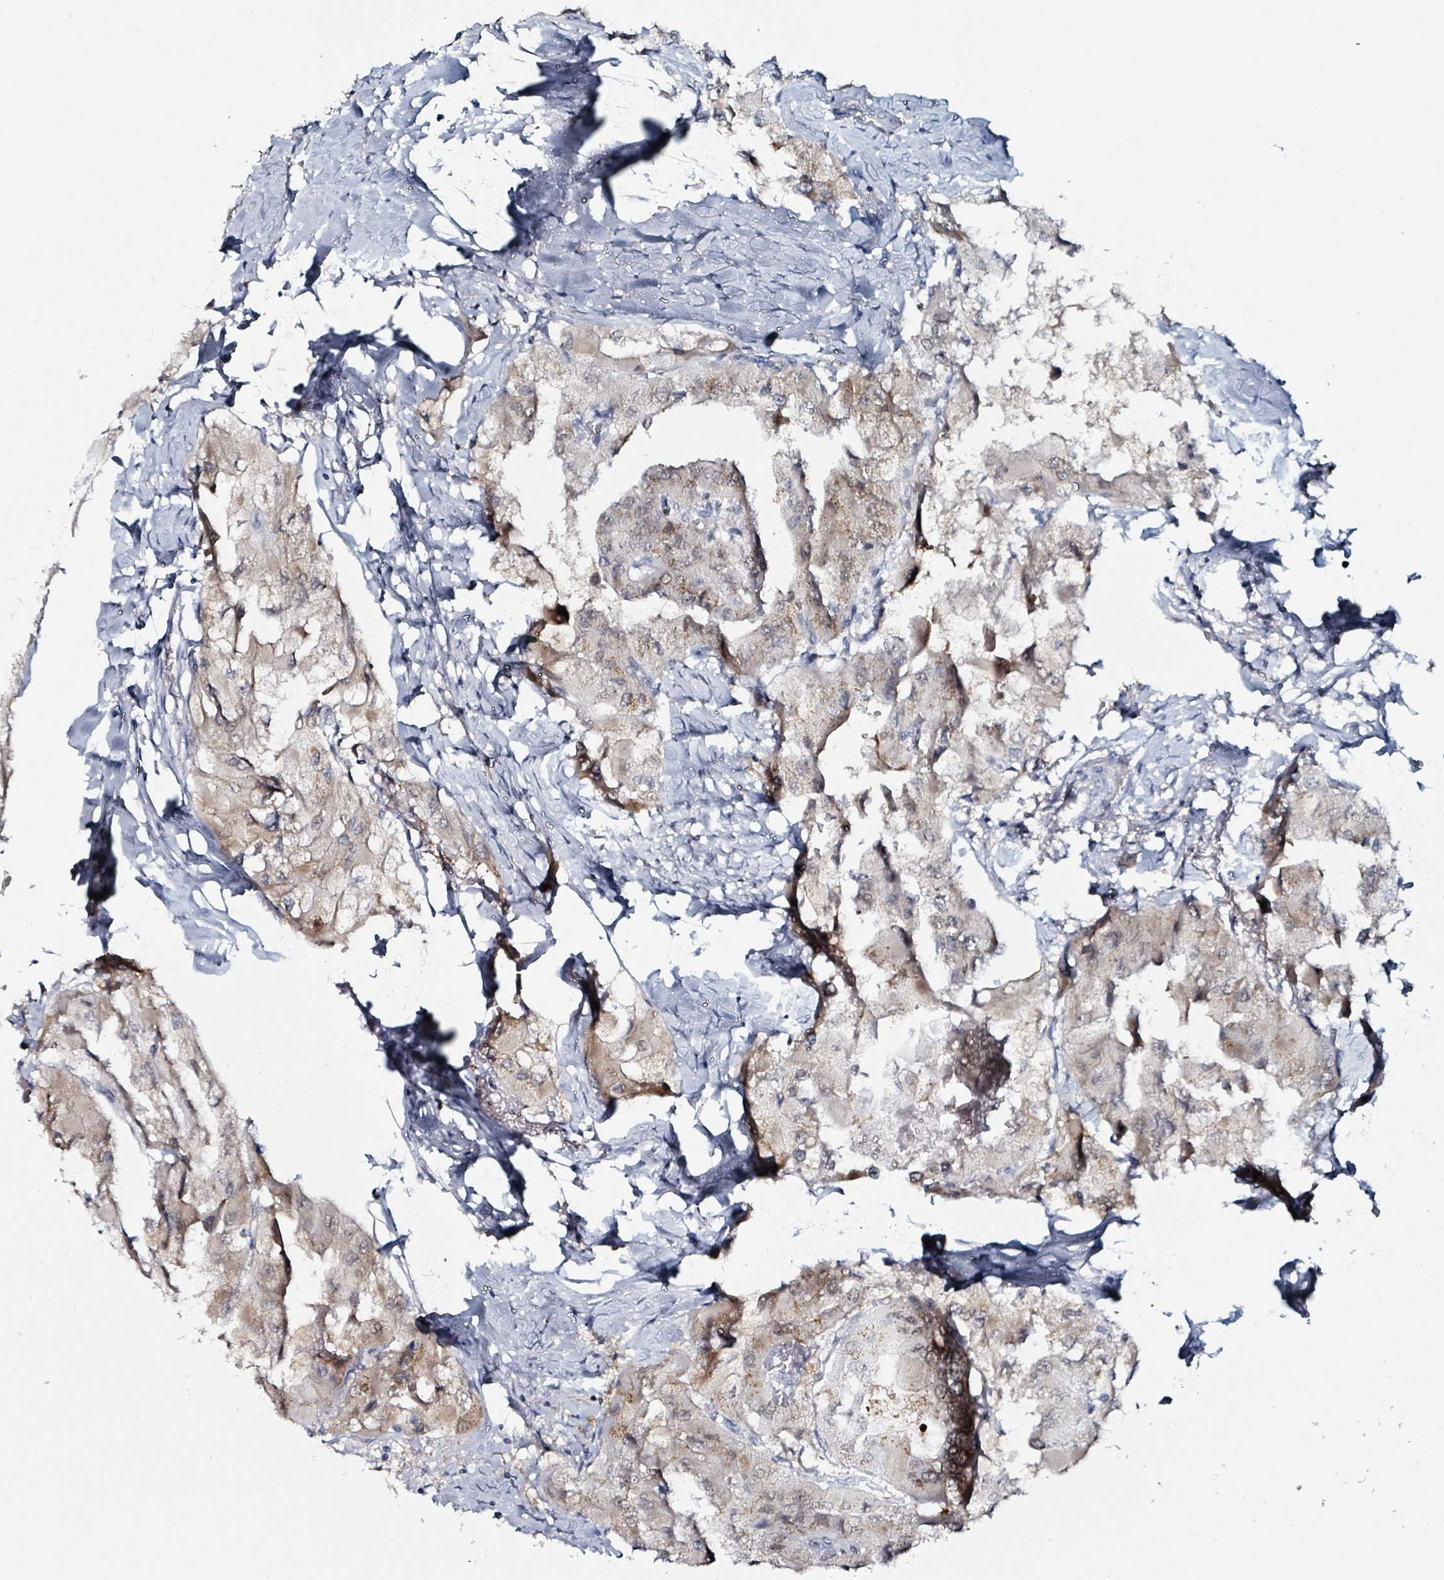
{"staining": {"intensity": "weak", "quantity": "25%-75%", "location": "cytoplasmic/membranous"}, "tissue": "thyroid cancer", "cell_type": "Tumor cells", "image_type": "cancer", "snomed": [{"axis": "morphology", "description": "Normal tissue, NOS"}, {"axis": "morphology", "description": "Papillary adenocarcinoma, NOS"}, {"axis": "topography", "description": "Thyroid gland"}], "caption": "The micrograph exhibits a brown stain indicating the presence of a protein in the cytoplasmic/membranous of tumor cells in papillary adenocarcinoma (thyroid).", "gene": "B3GAT3", "patient": {"sex": "female", "age": 59}}